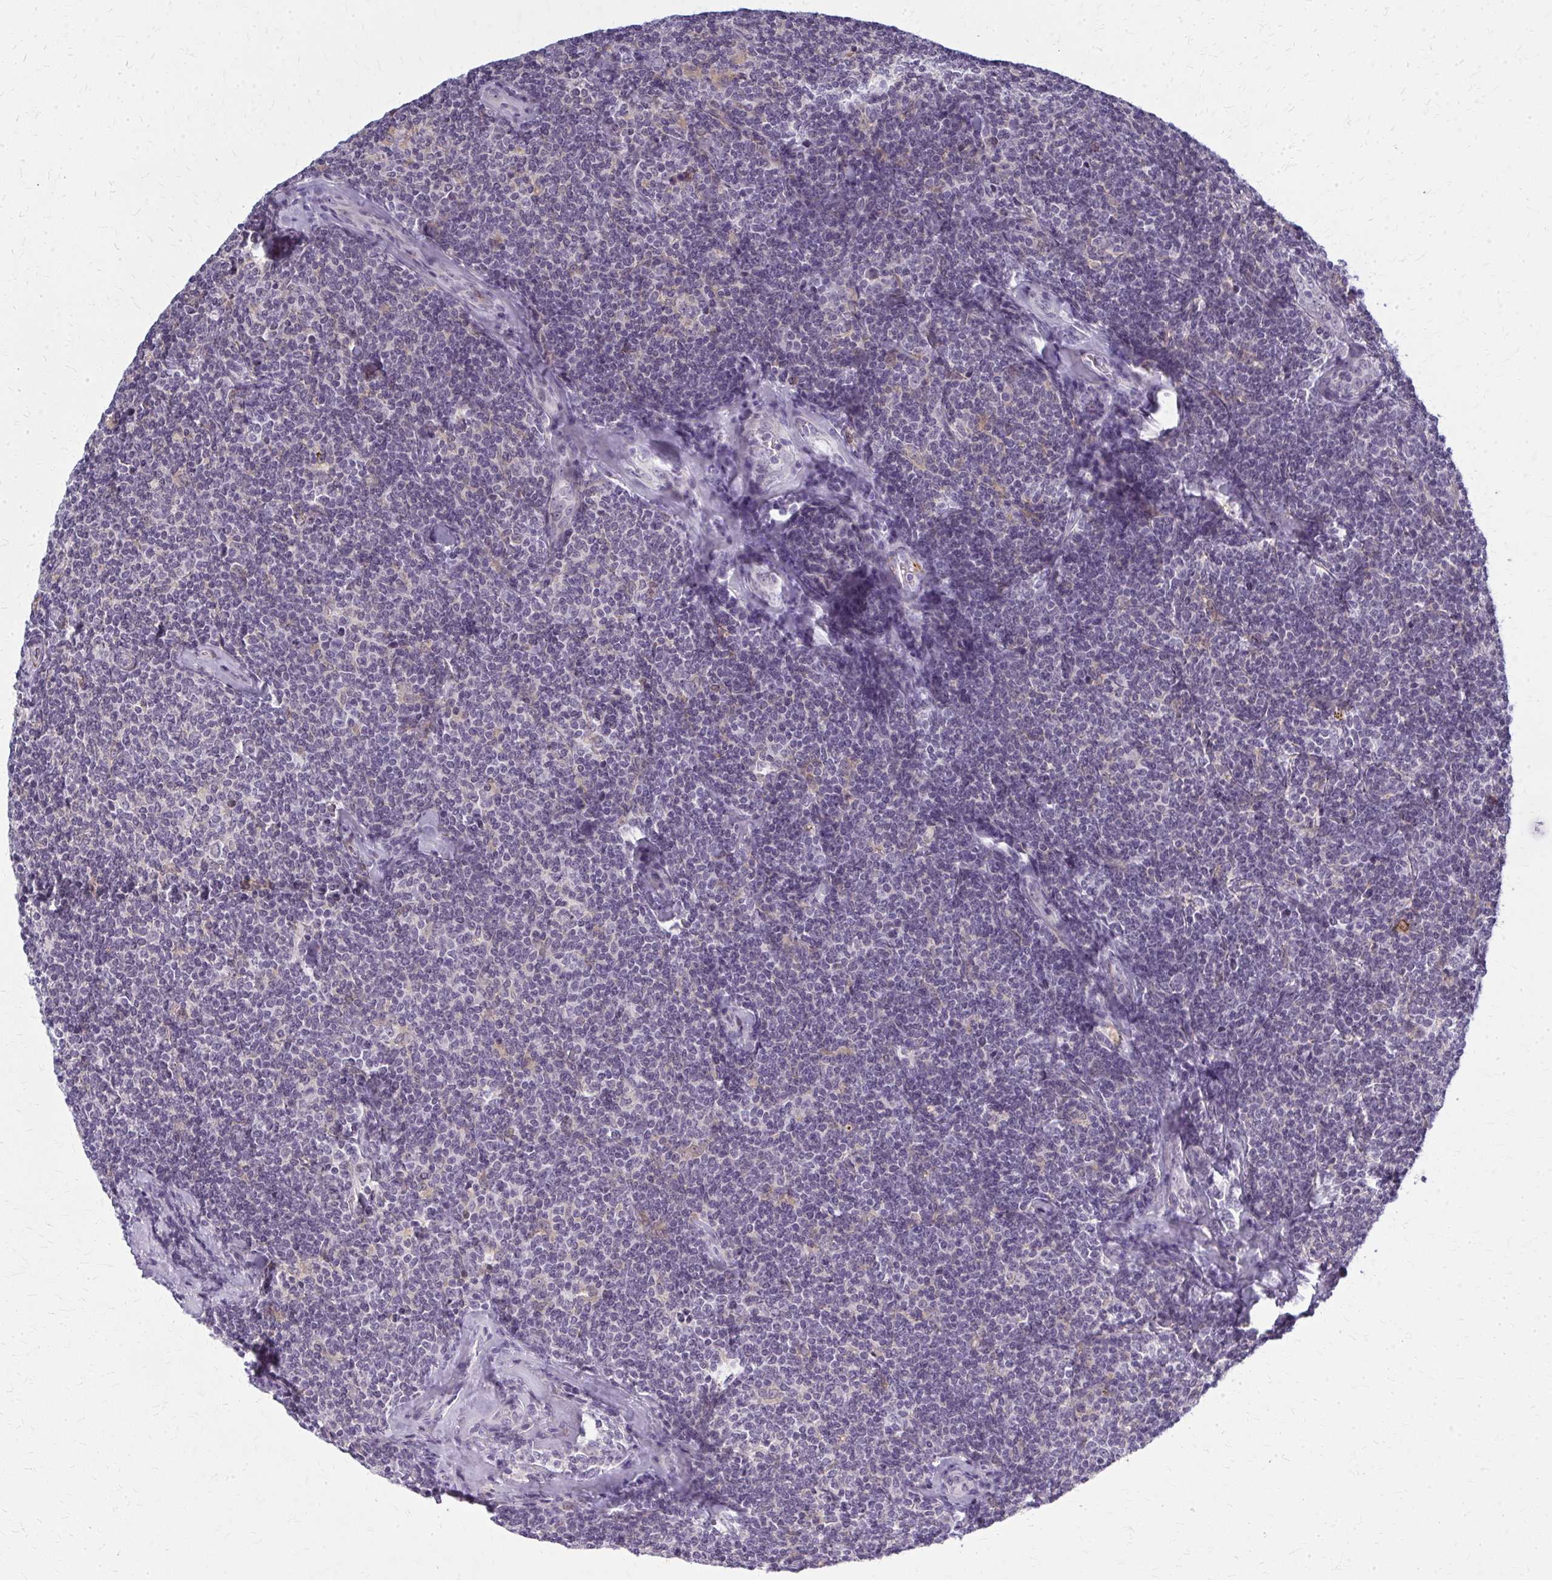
{"staining": {"intensity": "negative", "quantity": "none", "location": "none"}, "tissue": "lymphoma", "cell_type": "Tumor cells", "image_type": "cancer", "snomed": [{"axis": "morphology", "description": "Malignant lymphoma, non-Hodgkin's type, Low grade"}, {"axis": "topography", "description": "Lymph node"}], "caption": "High power microscopy image of an IHC photomicrograph of lymphoma, revealing no significant expression in tumor cells. The staining was performed using DAB (3,3'-diaminobenzidine) to visualize the protein expression in brown, while the nuclei were stained in blue with hematoxylin (Magnification: 20x).", "gene": "CASQ2", "patient": {"sex": "female", "age": 56}}